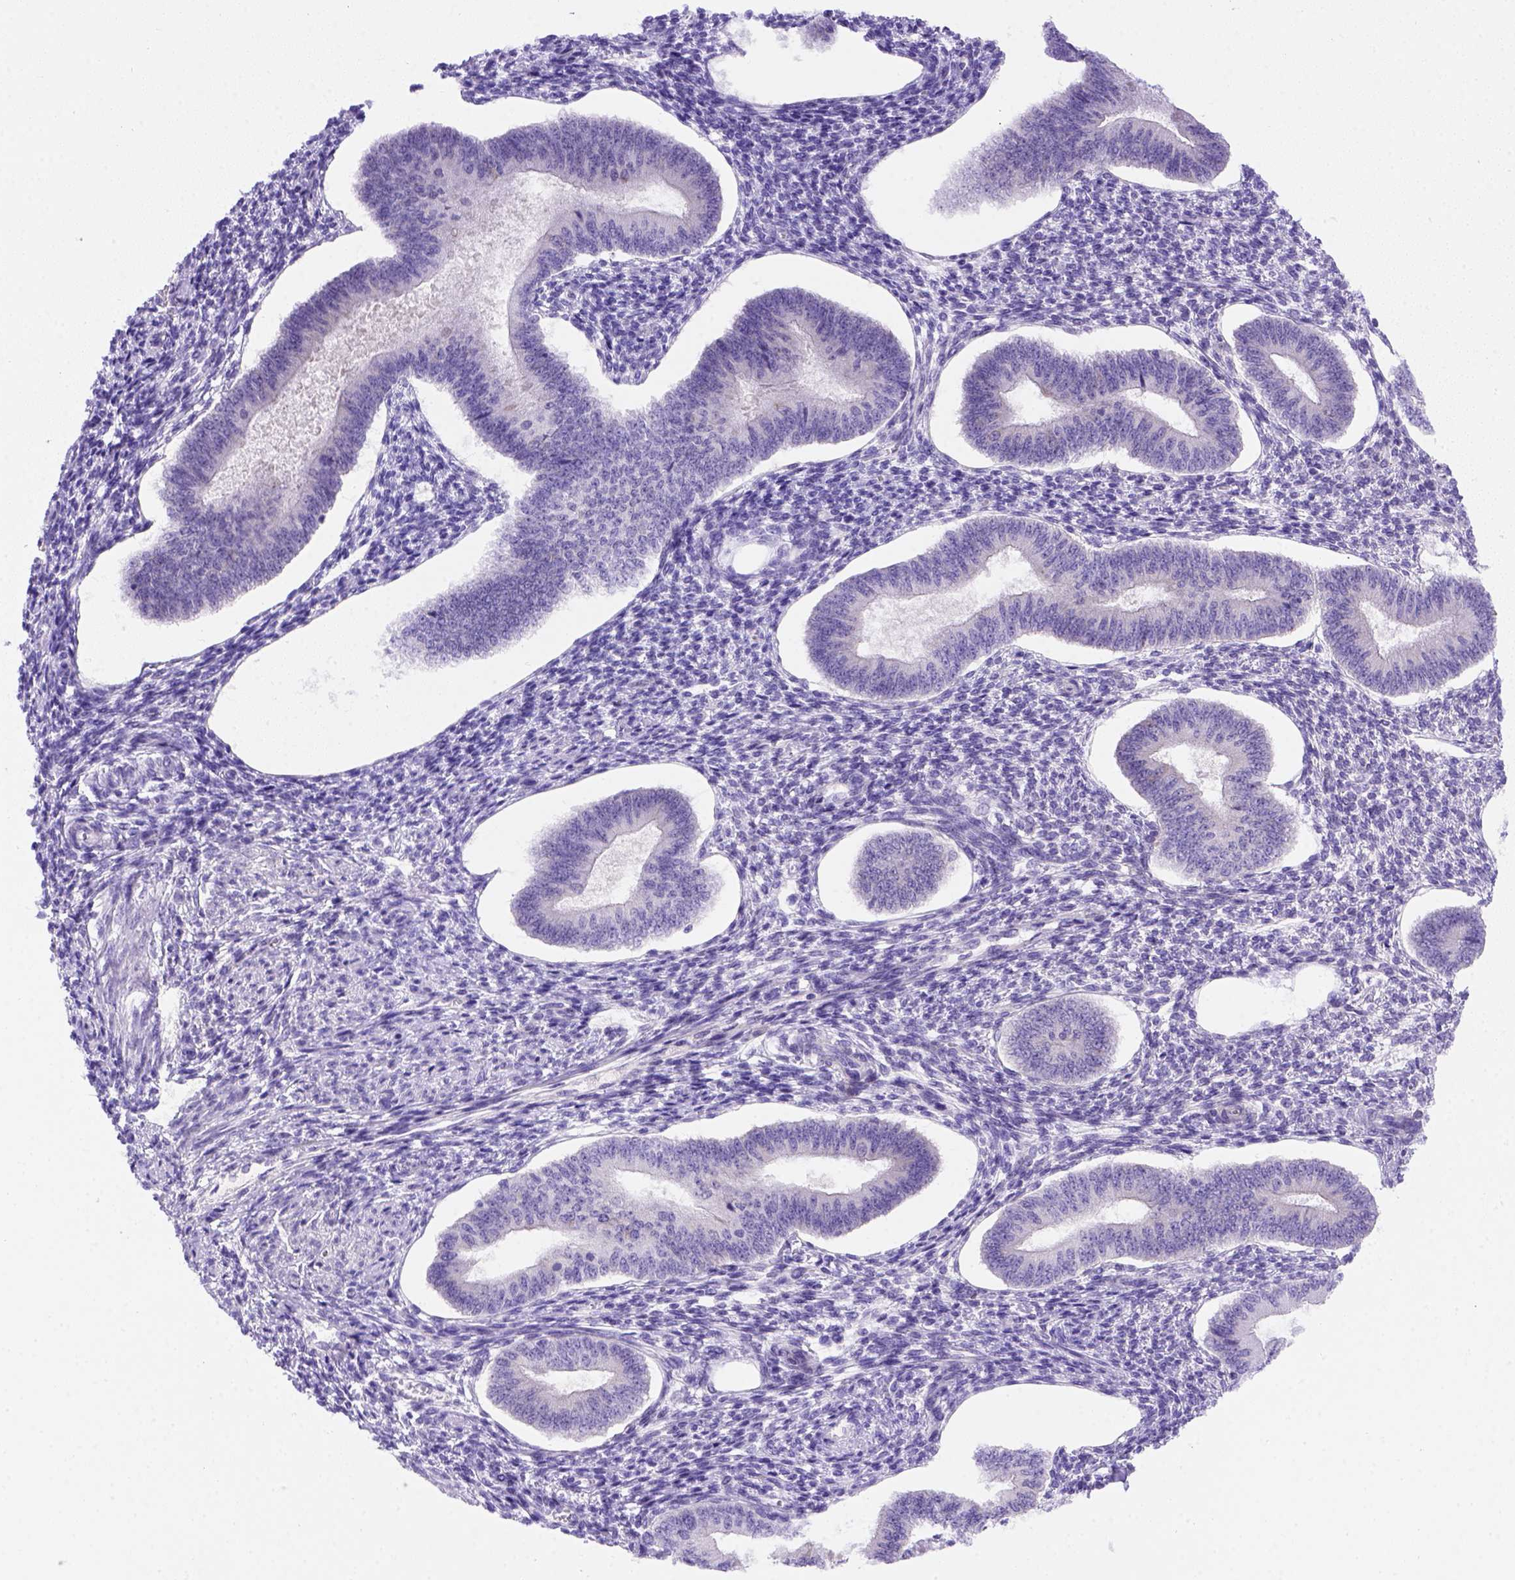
{"staining": {"intensity": "negative", "quantity": "none", "location": "none"}, "tissue": "endometrium", "cell_type": "Cells in endometrial stroma", "image_type": "normal", "snomed": [{"axis": "morphology", "description": "Normal tissue, NOS"}, {"axis": "topography", "description": "Endometrium"}], "caption": "Immunohistochemical staining of normal endometrium displays no significant staining in cells in endometrial stroma. (DAB (3,3'-diaminobenzidine) immunohistochemistry with hematoxylin counter stain).", "gene": "FOXI1", "patient": {"sex": "female", "age": 42}}